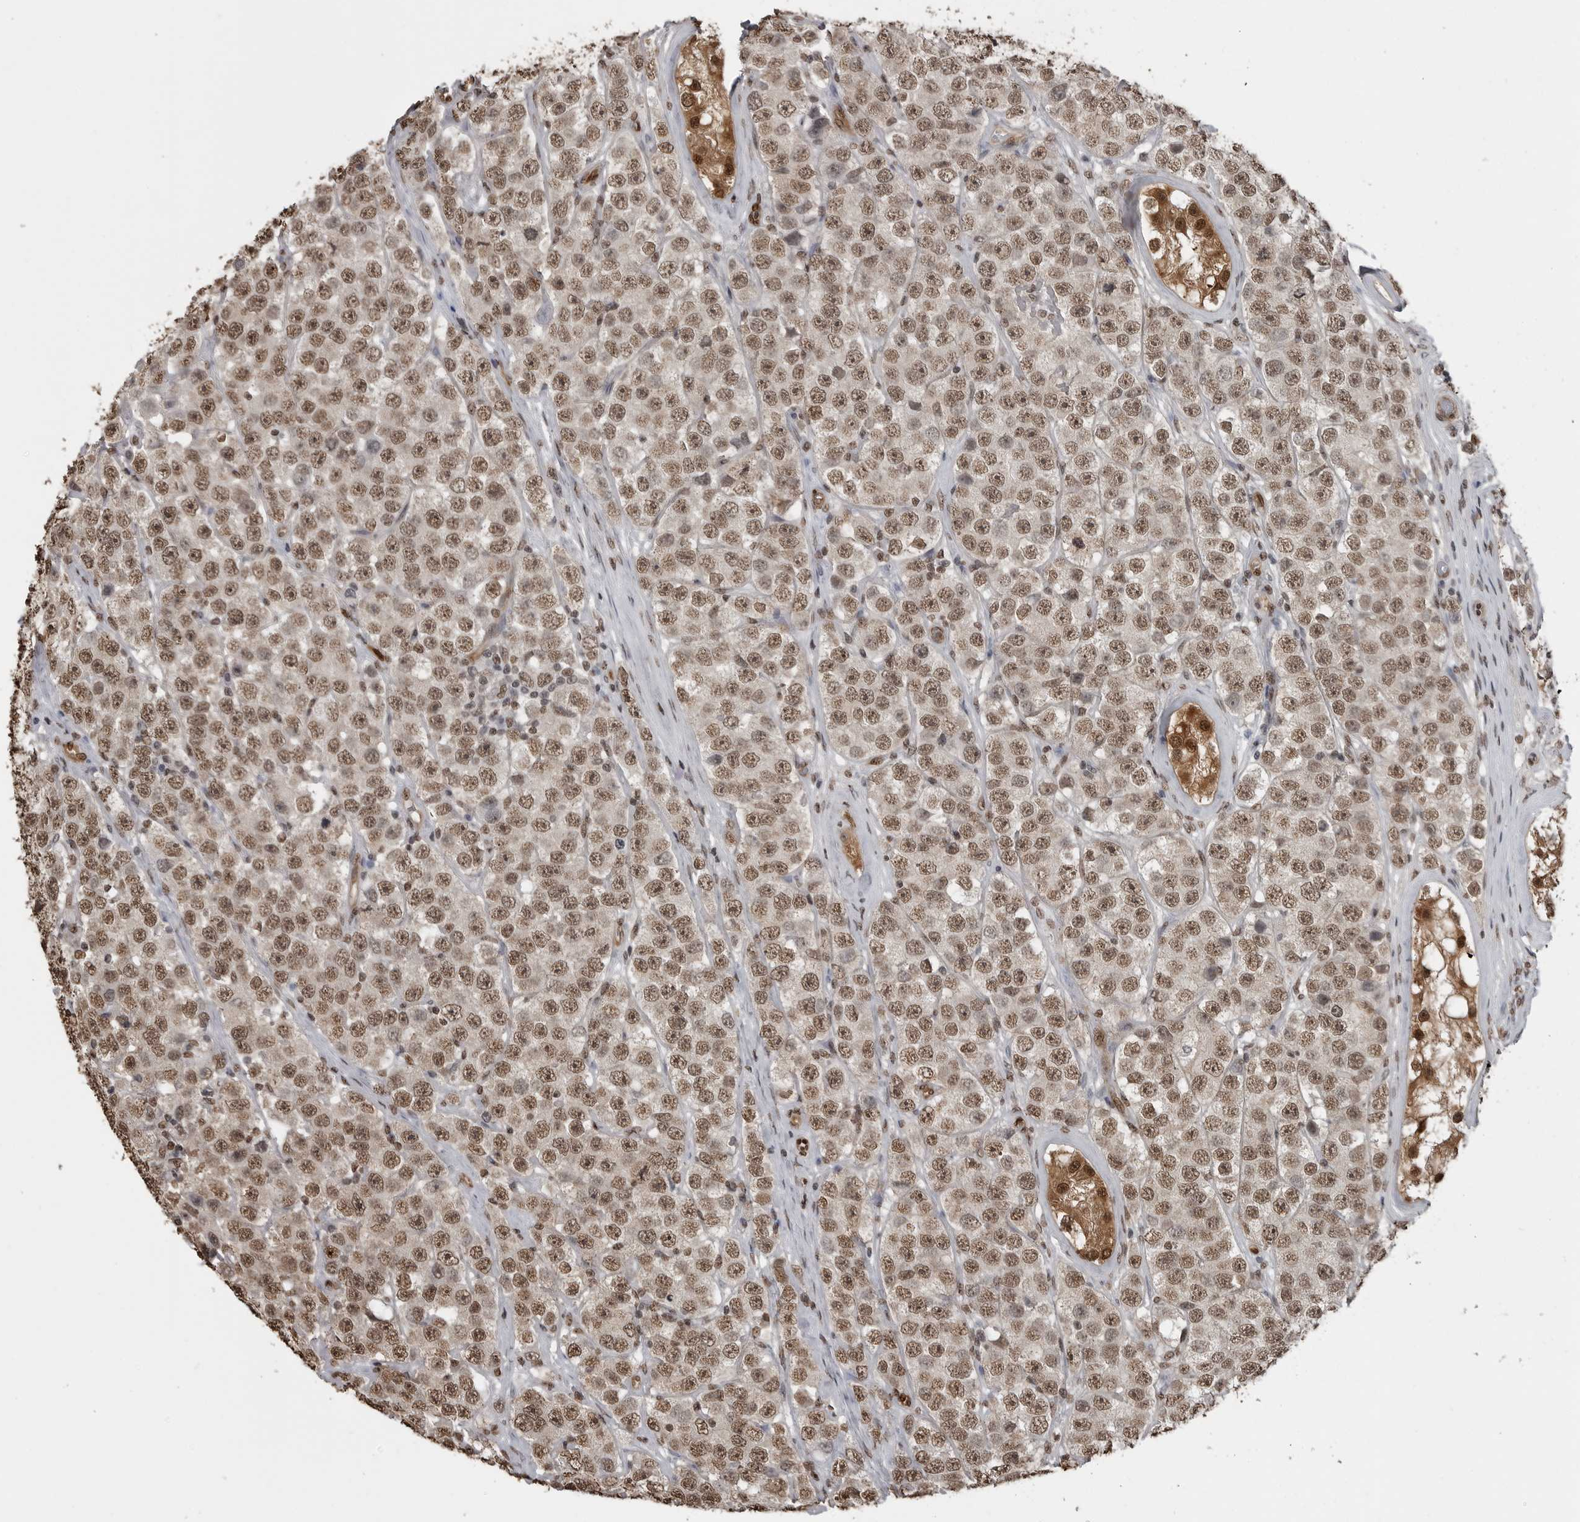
{"staining": {"intensity": "moderate", "quantity": ">75%", "location": "nuclear"}, "tissue": "testis cancer", "cell_type": "Tumor cells", "image_type": "cancer", "snomed": [{"axis": "morphology", "description": "Seminoma, NOS"}, {"axis": "topography", "description": "Testis"}], "caption": "There is medium levels of moderate nuclear positivity in tumor cells of testis cancer (seminoma), as demonstrated by immunohistochemical staining (brown color).", "gene": "SMAD2", "patient": {"sex": "male", "age": 28}}